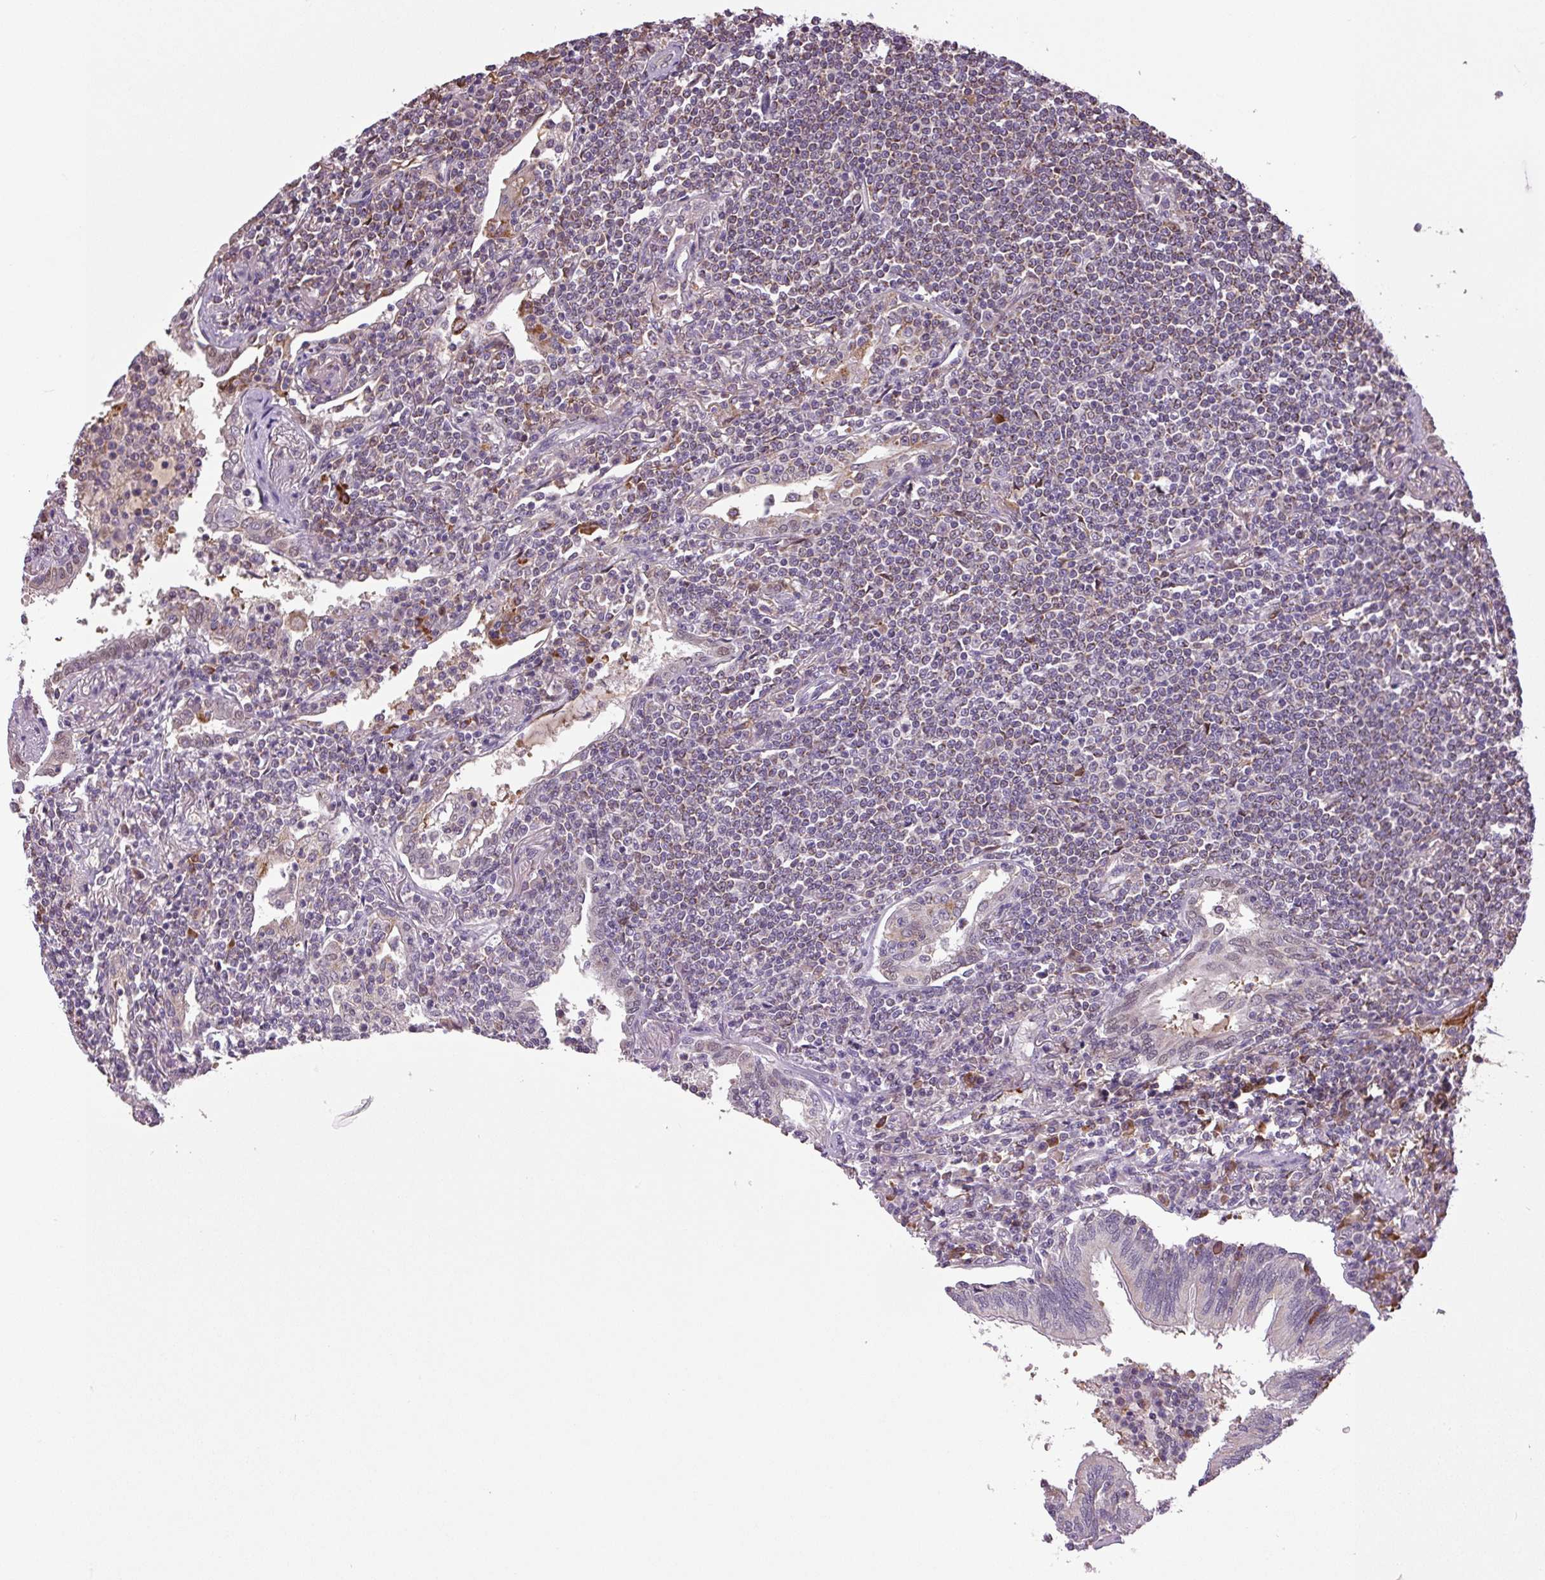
{"staining": {"intensity": "moderate", "quantity": "<25%", "location": "cytoplasmic/membranous,nuclear"}, "tissue": "lymphoma", "cell_type": "Tumor cells", "image_type": "cancer", "snomed": [{"axis": "morphology", "description": "Malignant lymphoma, non-Hodgkin's type, Low grade"}, {"axis": "topography", "description": "Lung"}], "caption": "Protein expression analysis of lymphoma demonstrates moderate cytoplasmic/membranous and nuclear staining in about <25% of tumor cells.", "gene": "SGF29", "patient": {"sex": "female", "age": 71}}